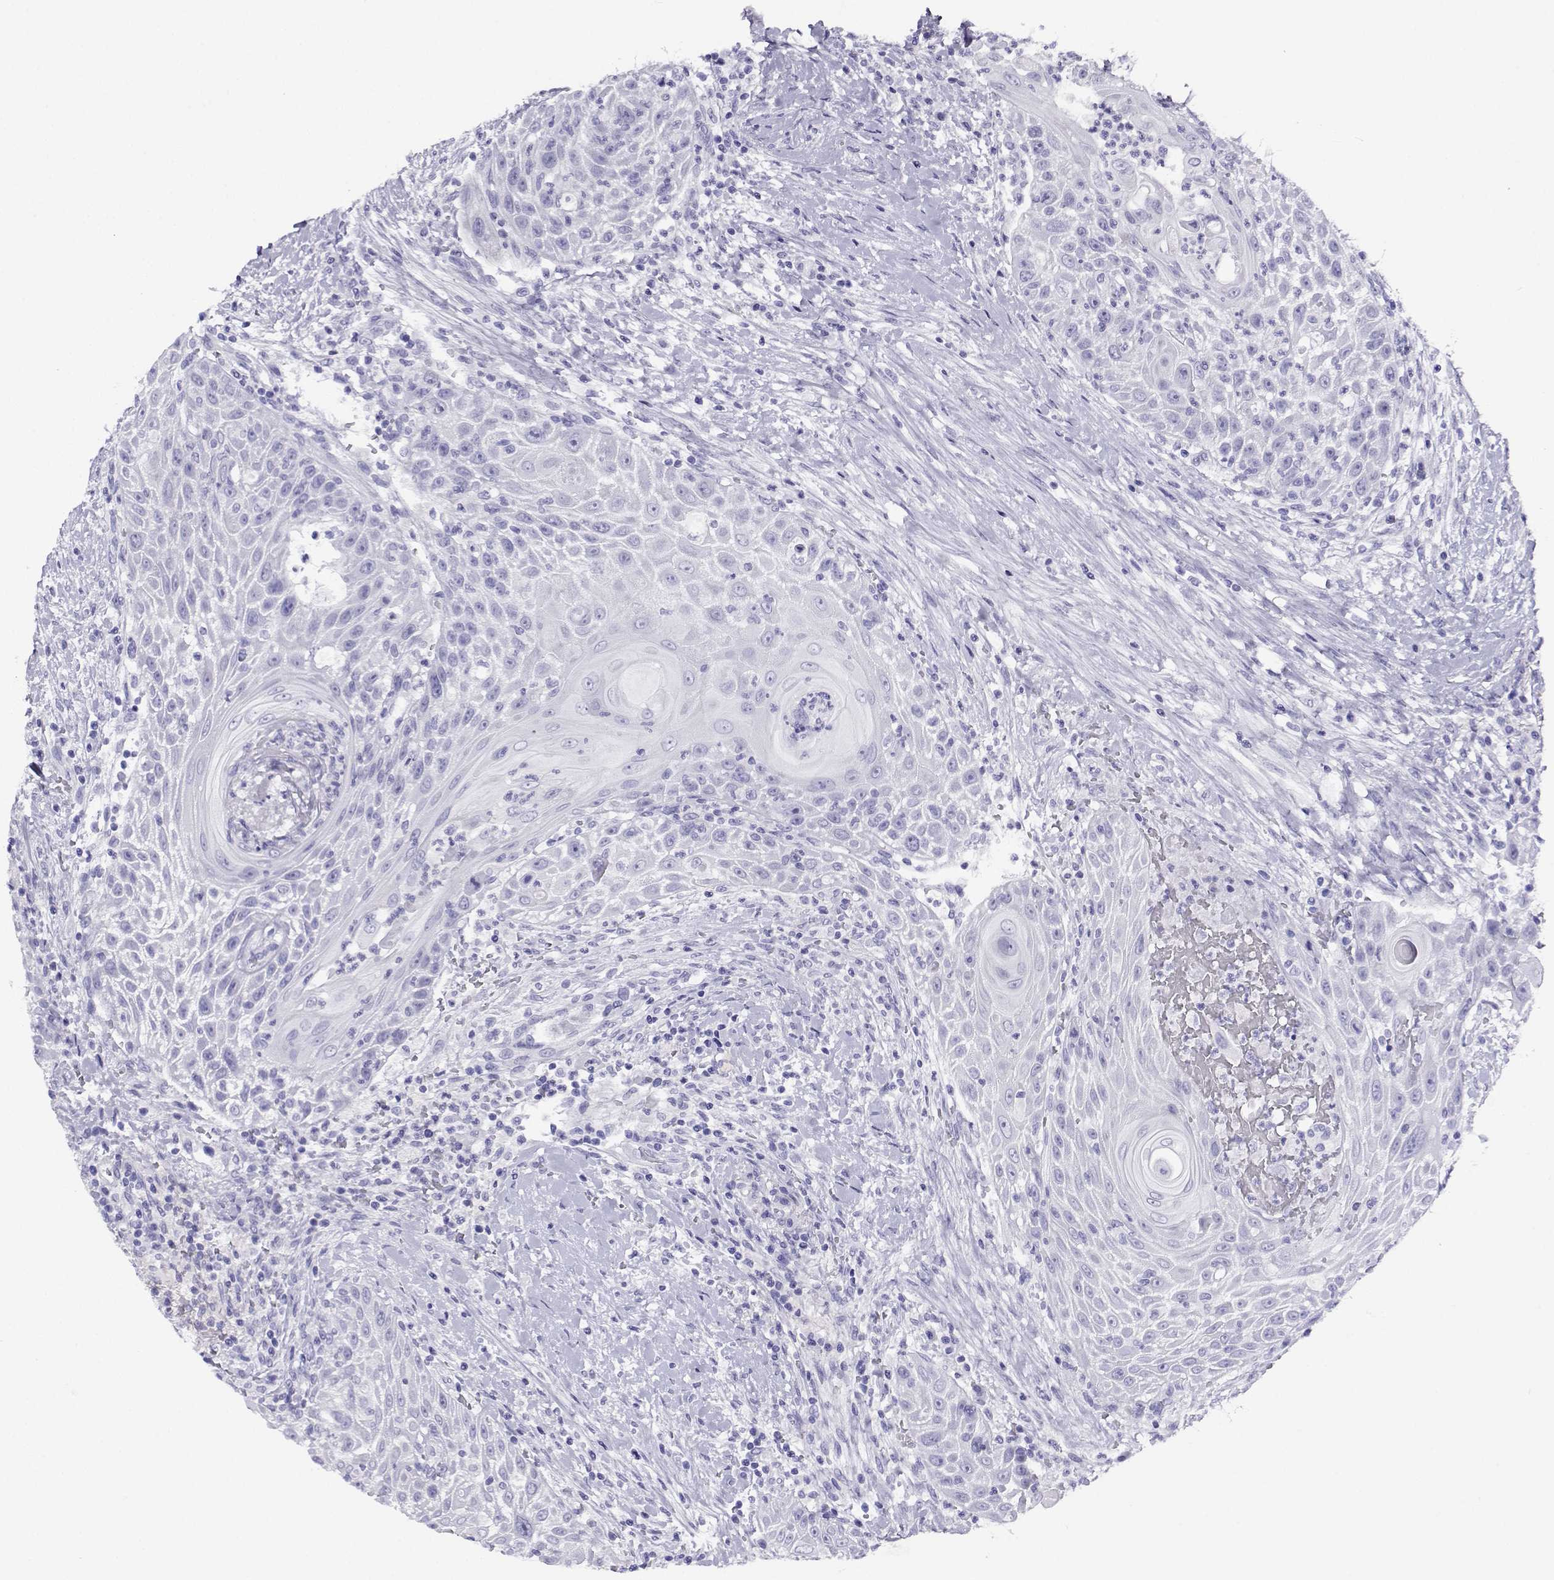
{"staining": {"intensity": "negative", "quantity": "none", "location": "none"}, "tissue": "head and neck cancer", "cell_type": "Tumor cells", "image_type": "cancer", "snomed": [{"axis": "morphology", "description": "Squamous cell carcinoma, NOS"}, {"axis": "topography", "description": "Head-Neck"}], "caption": "DAB immunohistochemical staining of human head and neck cancer shows no significant expression in tumor cells. (Immunohistochemistry (ihc), brightfield microscopy, high magnification).", "gene": "RHOXF2", "patient": {"sex": "male", "age": 69}}